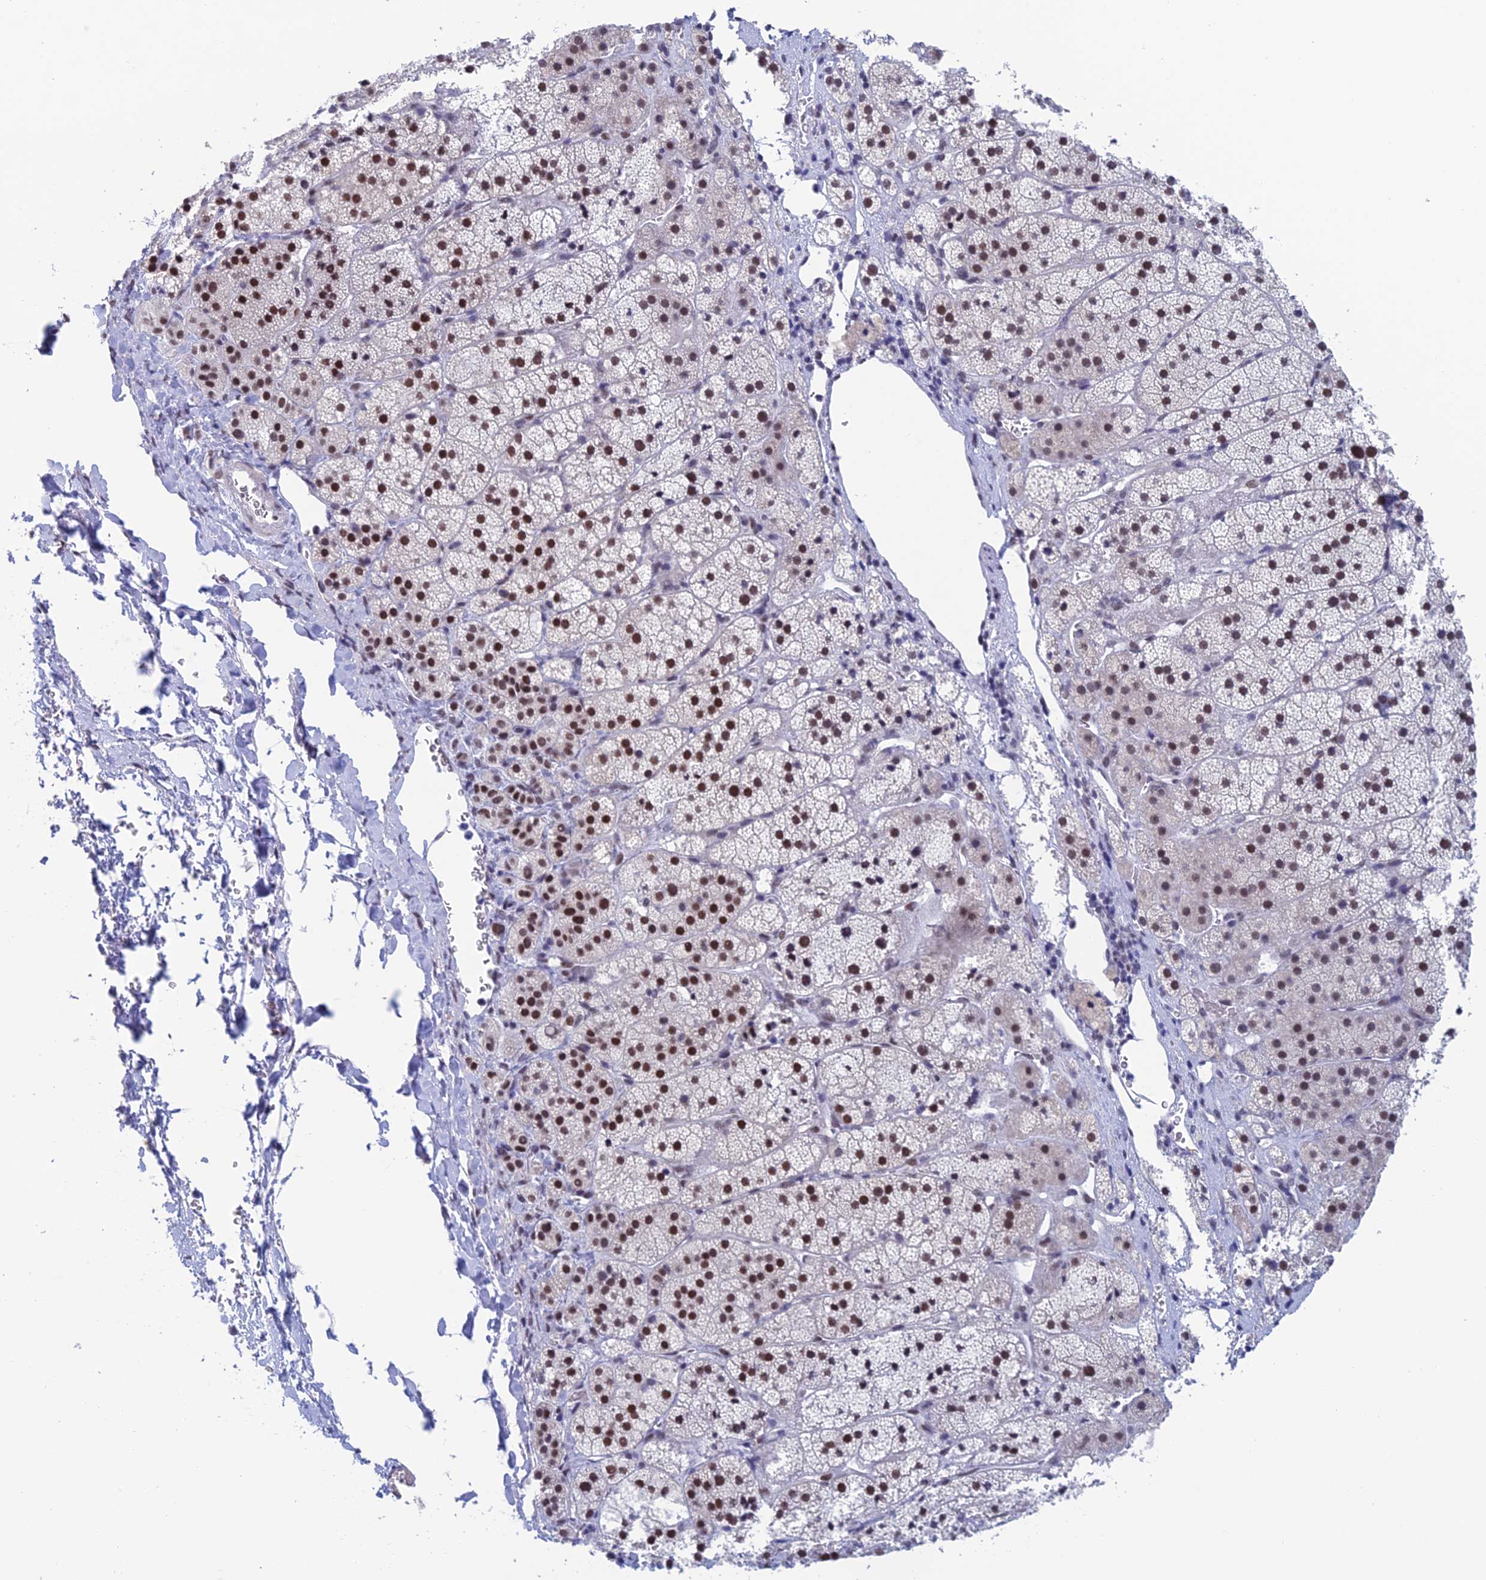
{"staining": {"intensity": "strong", "quantity": ">75%", "location": "nuclear"}, "tissue": "adrenal gland", "cell_type": "Glandular cells", "image_type": "normal", "snomed": [{"axis": "morphology", "description": "Normal tissue, NOS"}, {"axis": "topography", "description": "Adrenal gland"}], "caption": "Immunohistochemistry (IHC) of benign human adrenal gland demonstrates high levels of strong nuclear expression in about >75% of glandular cells. (DAB (3,3'-diaminobenzidine) IHC with brightfield microscopy, high magnification).", "gene": "NABP2", "patient": {"sex": "female", "age": 44}}